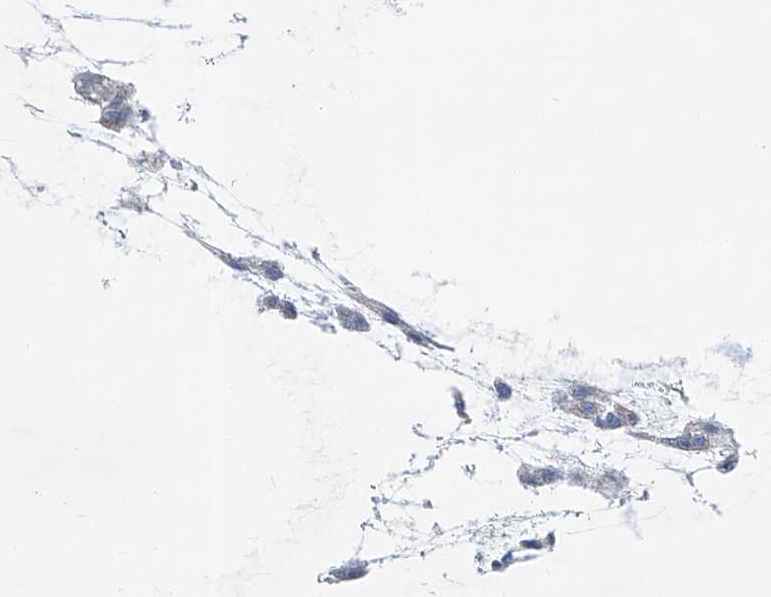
{"staining": {"intensity": "negative", "quantity": "none", "location": "none"}, "tissue": "head and neck cancer", "cell_type": "Tumor cells", "image_type": "cancer", "snomed": [{"axis": "morphology", "description": "Adenocarcinoma, NOS"}, {"axis": "morphology", "description": "Adenoma, NOS"}, {"axis": "topography", "description": "Head-Neck"}], "caption": "Immunohistochemistry (IHC) photomicrograph of head and neck cancer stained for a protein (brown), which displays no staining in tumor cells.", "gene": "AGPS", "patient": {"sex": "female", "age": 55}}